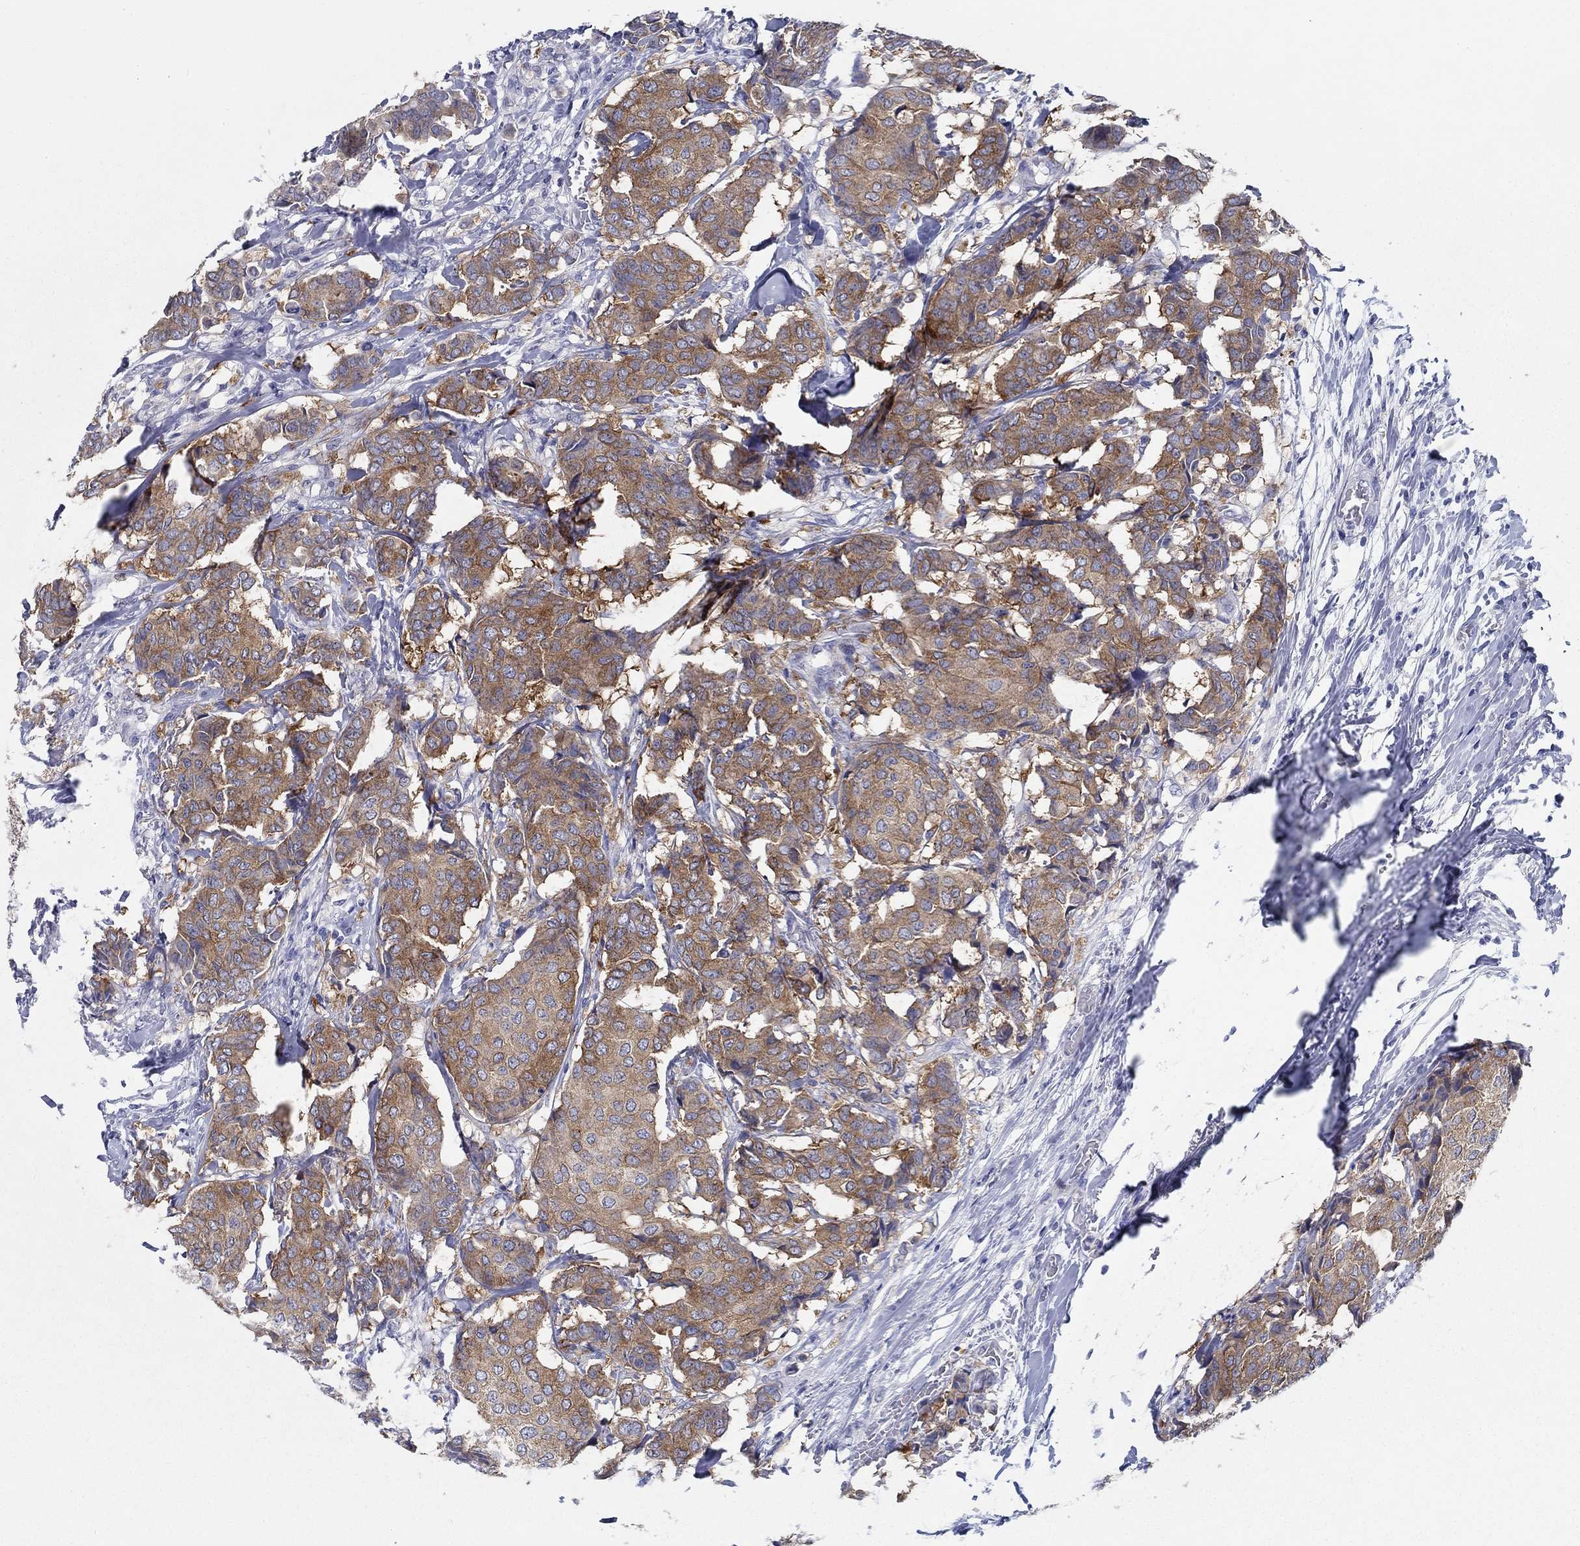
{"staining": {"intensity": "moderate", "quantity": ">75%", "location": "cytoplasmic/membranous"}, "tissue": "breast cancer", "cell_type": "Tumor cells", "image_type": "cancer", "snomed": [{"axis": "morphology", "description": "Duct carcinoma"}, {"axis": "topography", "description": "Breast"}], "caption": "This photomicrograph exhibits immunohistochemistry staining of invasive ductal carcinoma (breast), with medium moderate cytoplasmic/membranous positivity in about >75% of tumor cells.", "gene": "RAP1GAP", "patient": {"sex": "female", "age": 75}}